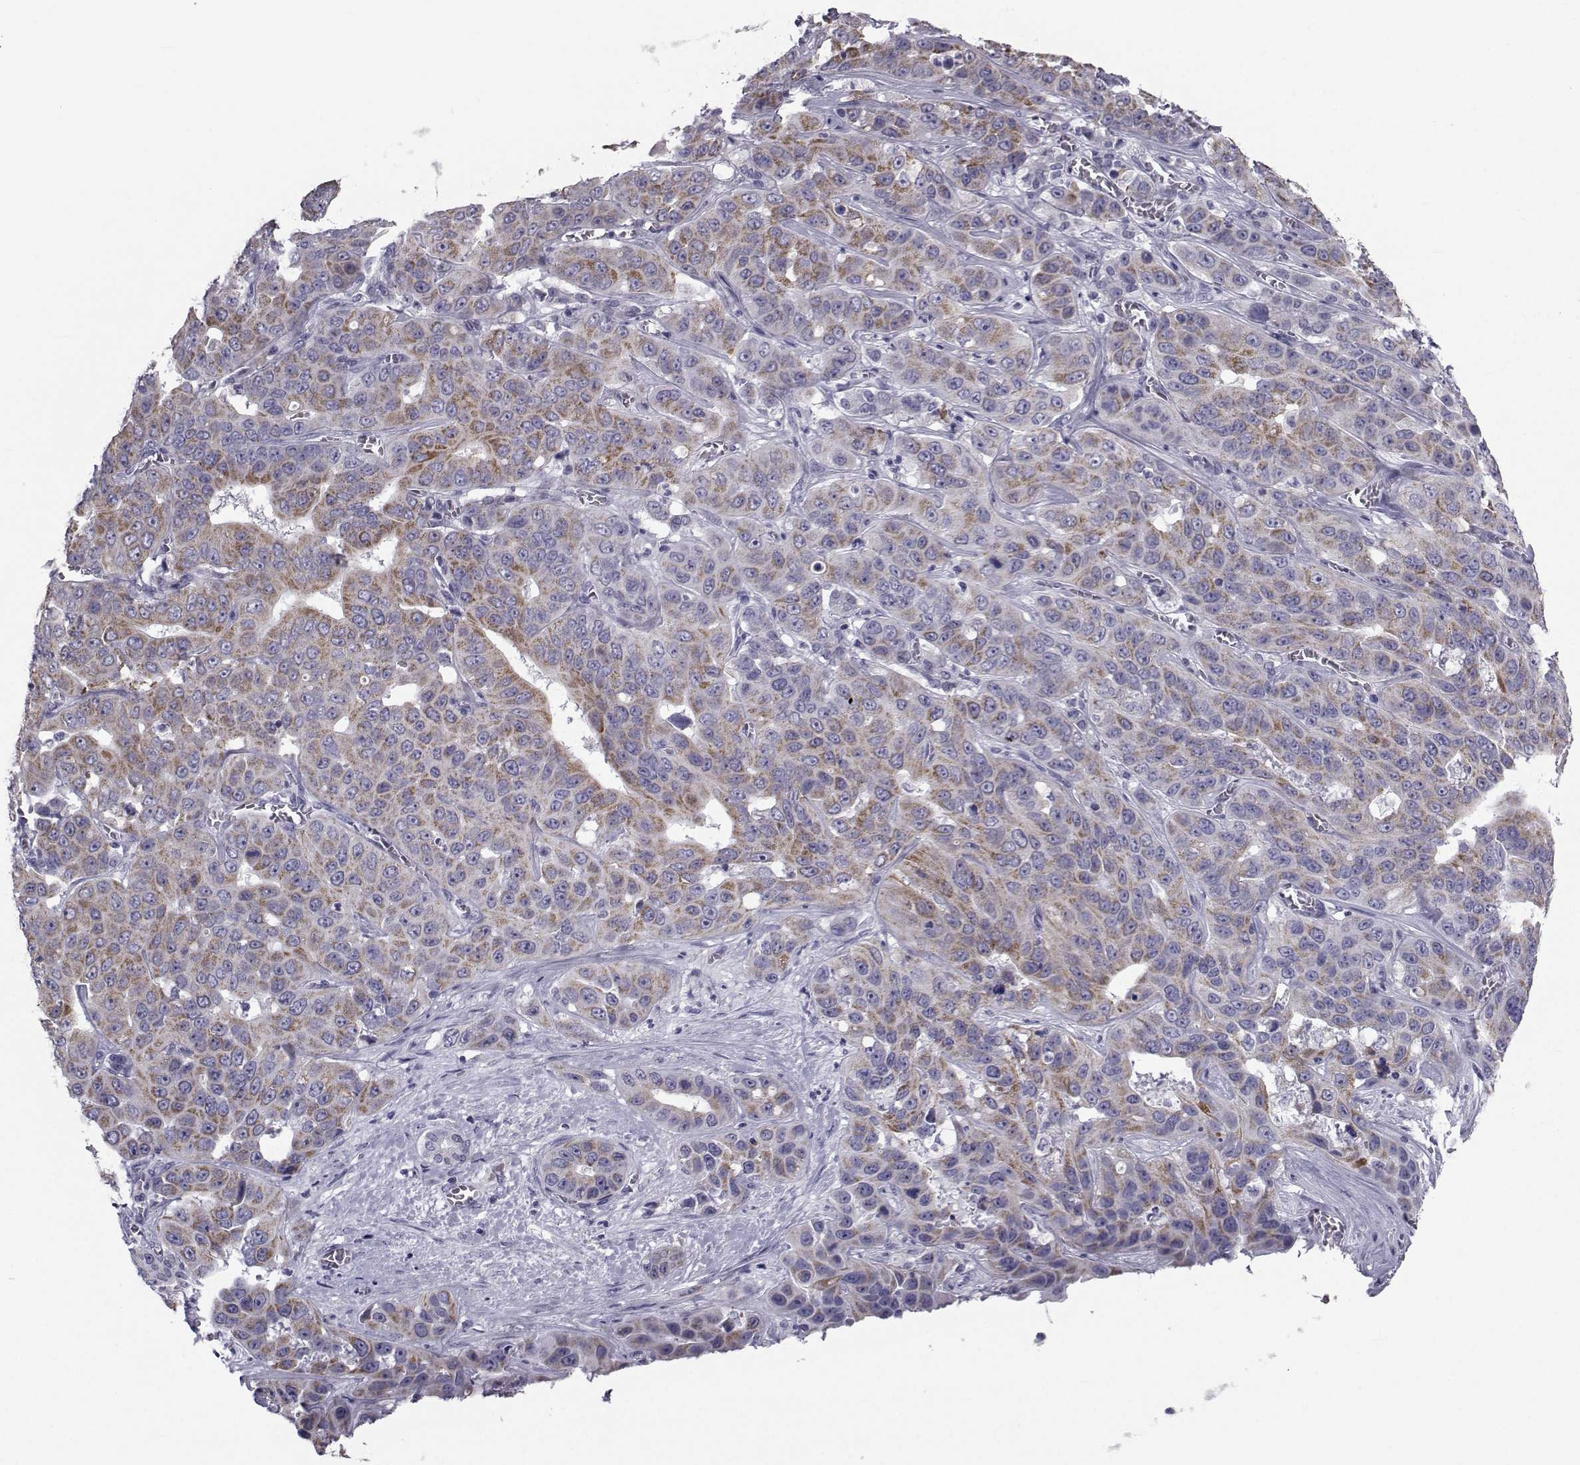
{"staining": {"intensity": "moderate", "quantity": ">75%", "location": "cytoplasmic/membranous"}, "tissue": "liver cancer", "cell_type": "Tumor cells", "image_type": "cancer", "snomed": [{"axis": "morphology", "description": "Cholangiocarcinoma"}, {"axis": "topography", "description": "Liver"}], "caption": "There is medium levels of moderate cytoplasmic/membranous staining in tumor cells of liver cancer, as demonstrated by immunohistochemical staining (brown color).", "gene": "FDXR", "patient": {"sex": "female", "age": 52}}